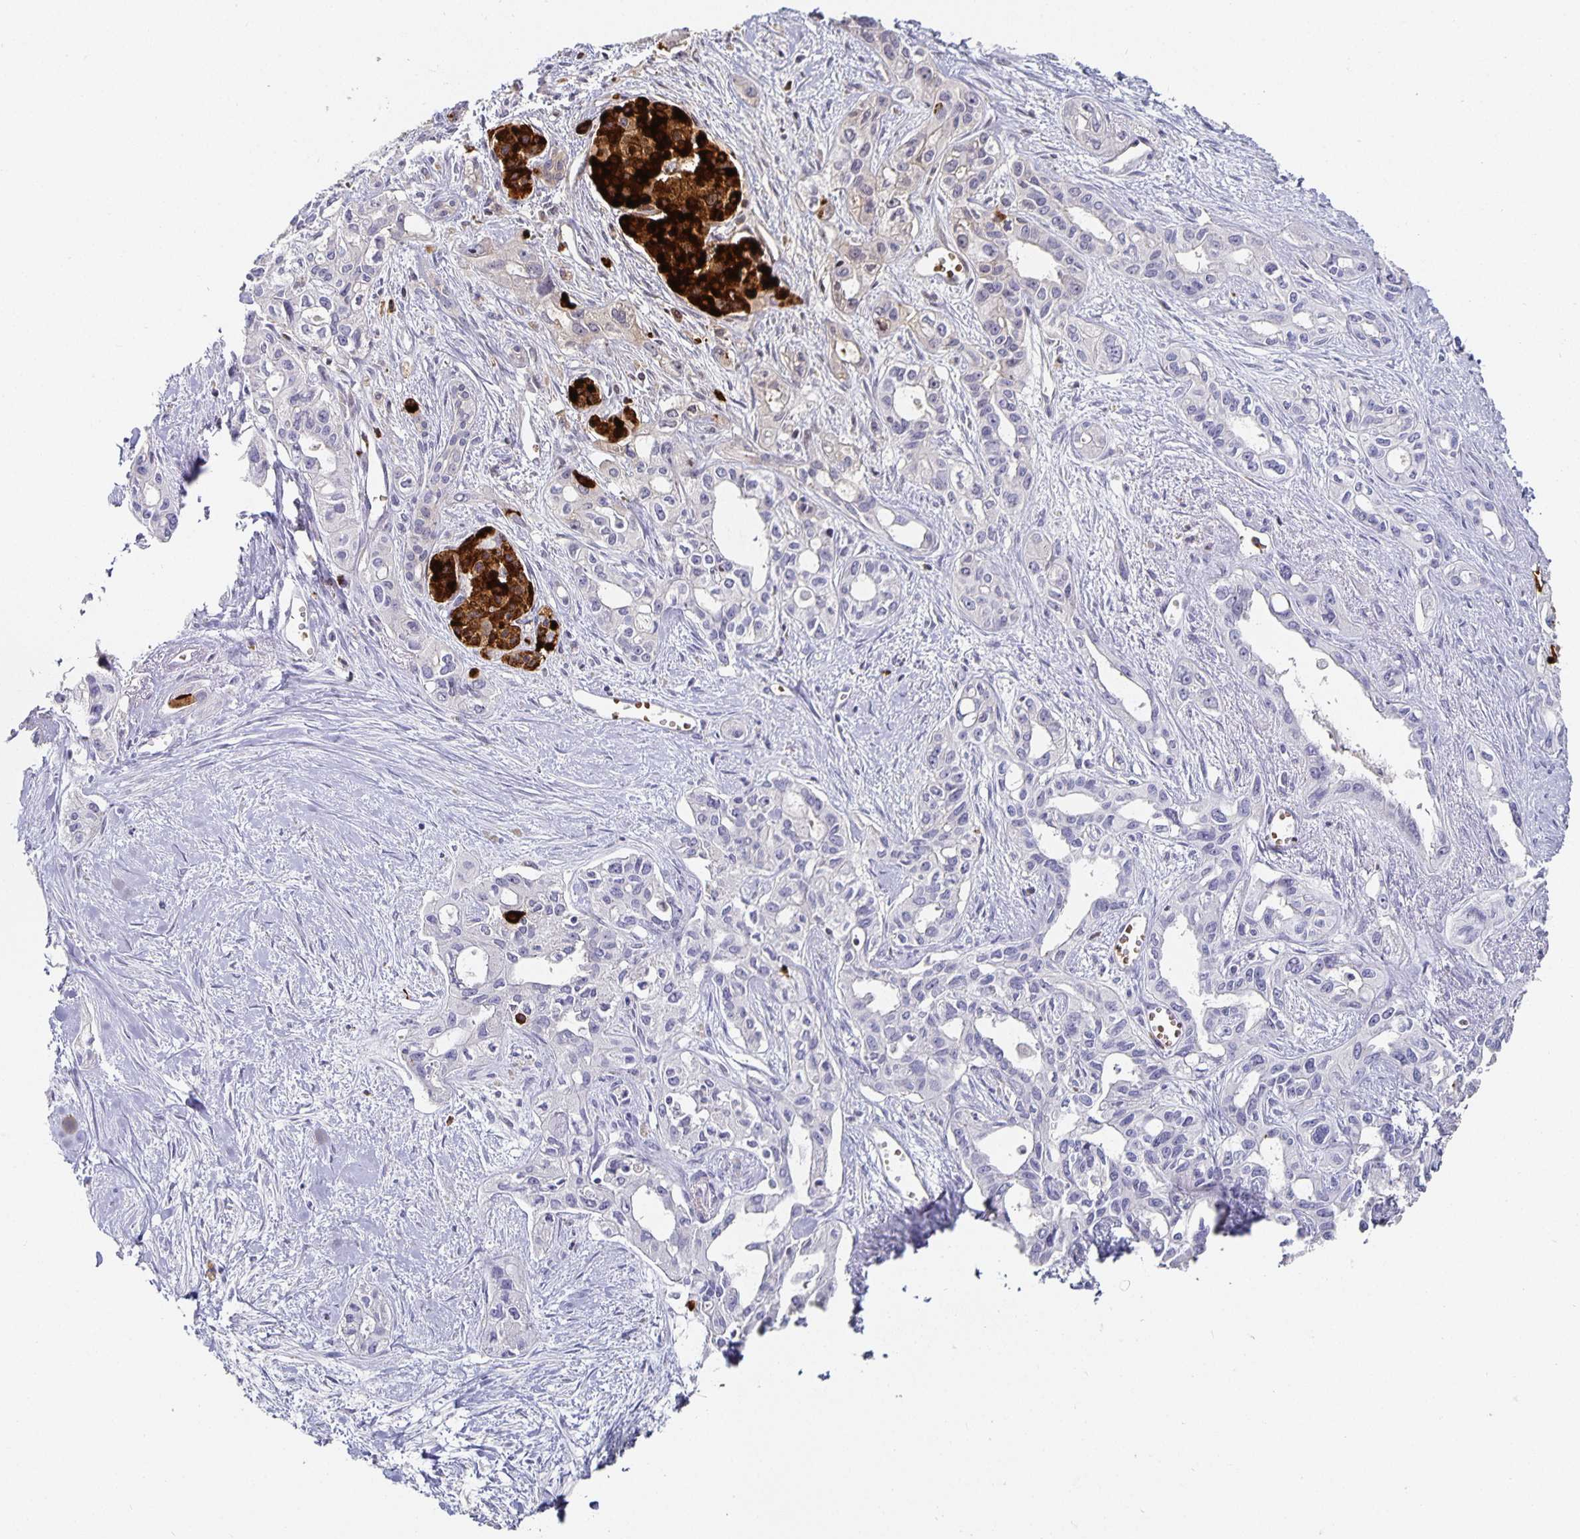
{"staining": {"intensity": "negative", "quantity": "none", "location": "none"}, "tissue": "pancreatic cancer", "cell_type": "Tumor cells", "image_type": "cancer", "snomed": [{"axis": "morphology", "description": "Adenocarcinoma, NOS"}, {"axis": "topography", "description": "Pancreas"}], "caption": "A histopathology image of pancreatic cancer stained for a protein displays no brown staining in tumor cells.", "gene": "CHGA", "patient": {"sex": "female", "age": 50}}